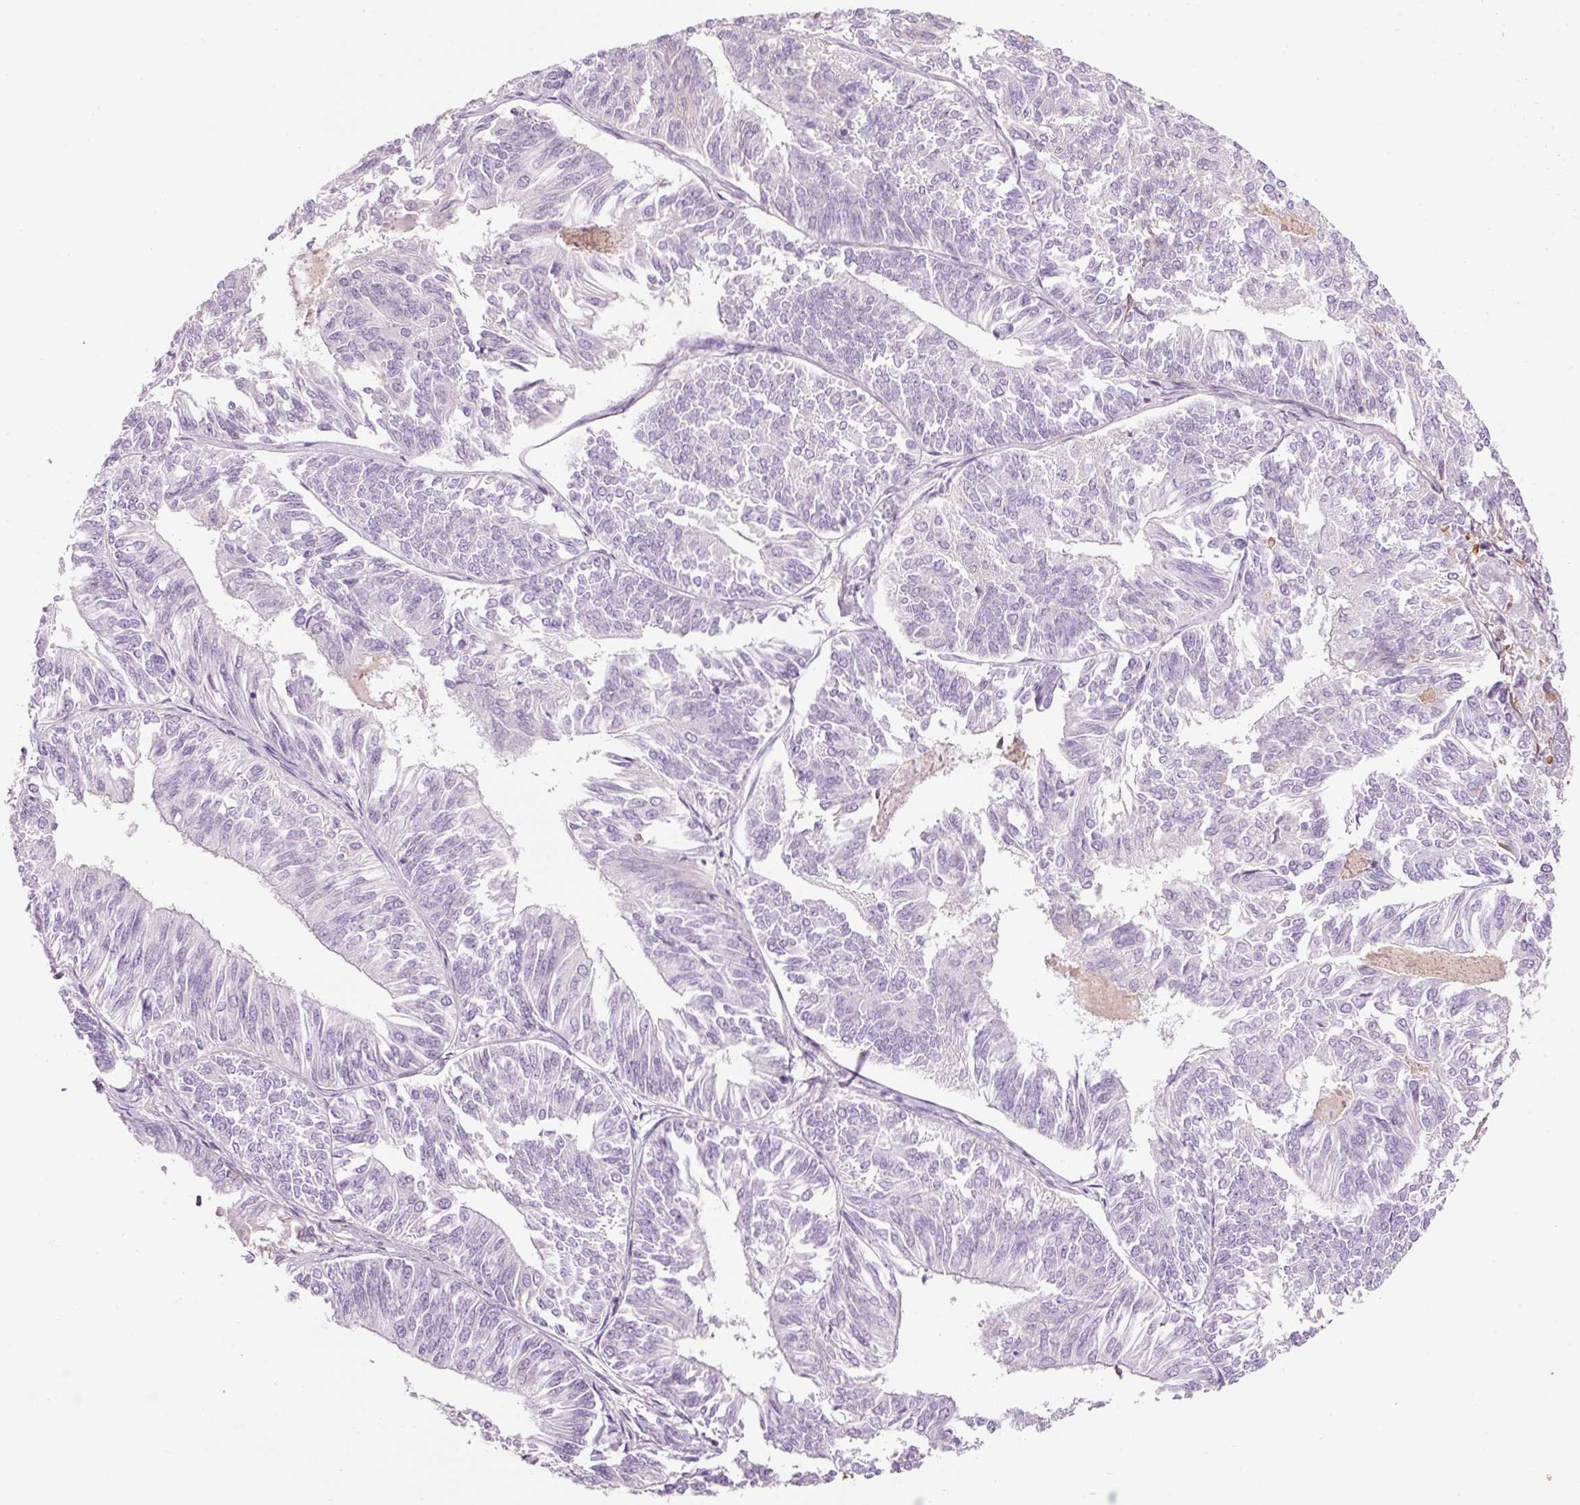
{"staining": {"intensity": "weak", "quantity": "<25%", "location": "cytoplasmic/membranous"}, "tissue": "endometrial cancer", "cell_type": "Tumor cells", "image_type": "cancer", "snomed": [{"axis": "morphology", "description": "Adenocarcinoma, NOS"}, {"axis": "topography", "description": "Endometrium"}], "caption": "The image displays no staining of tumor cells in adenocarcinoma (endometrial).", "gene": "MFAP4", "patient": {"sex": "female", "age": 58}}